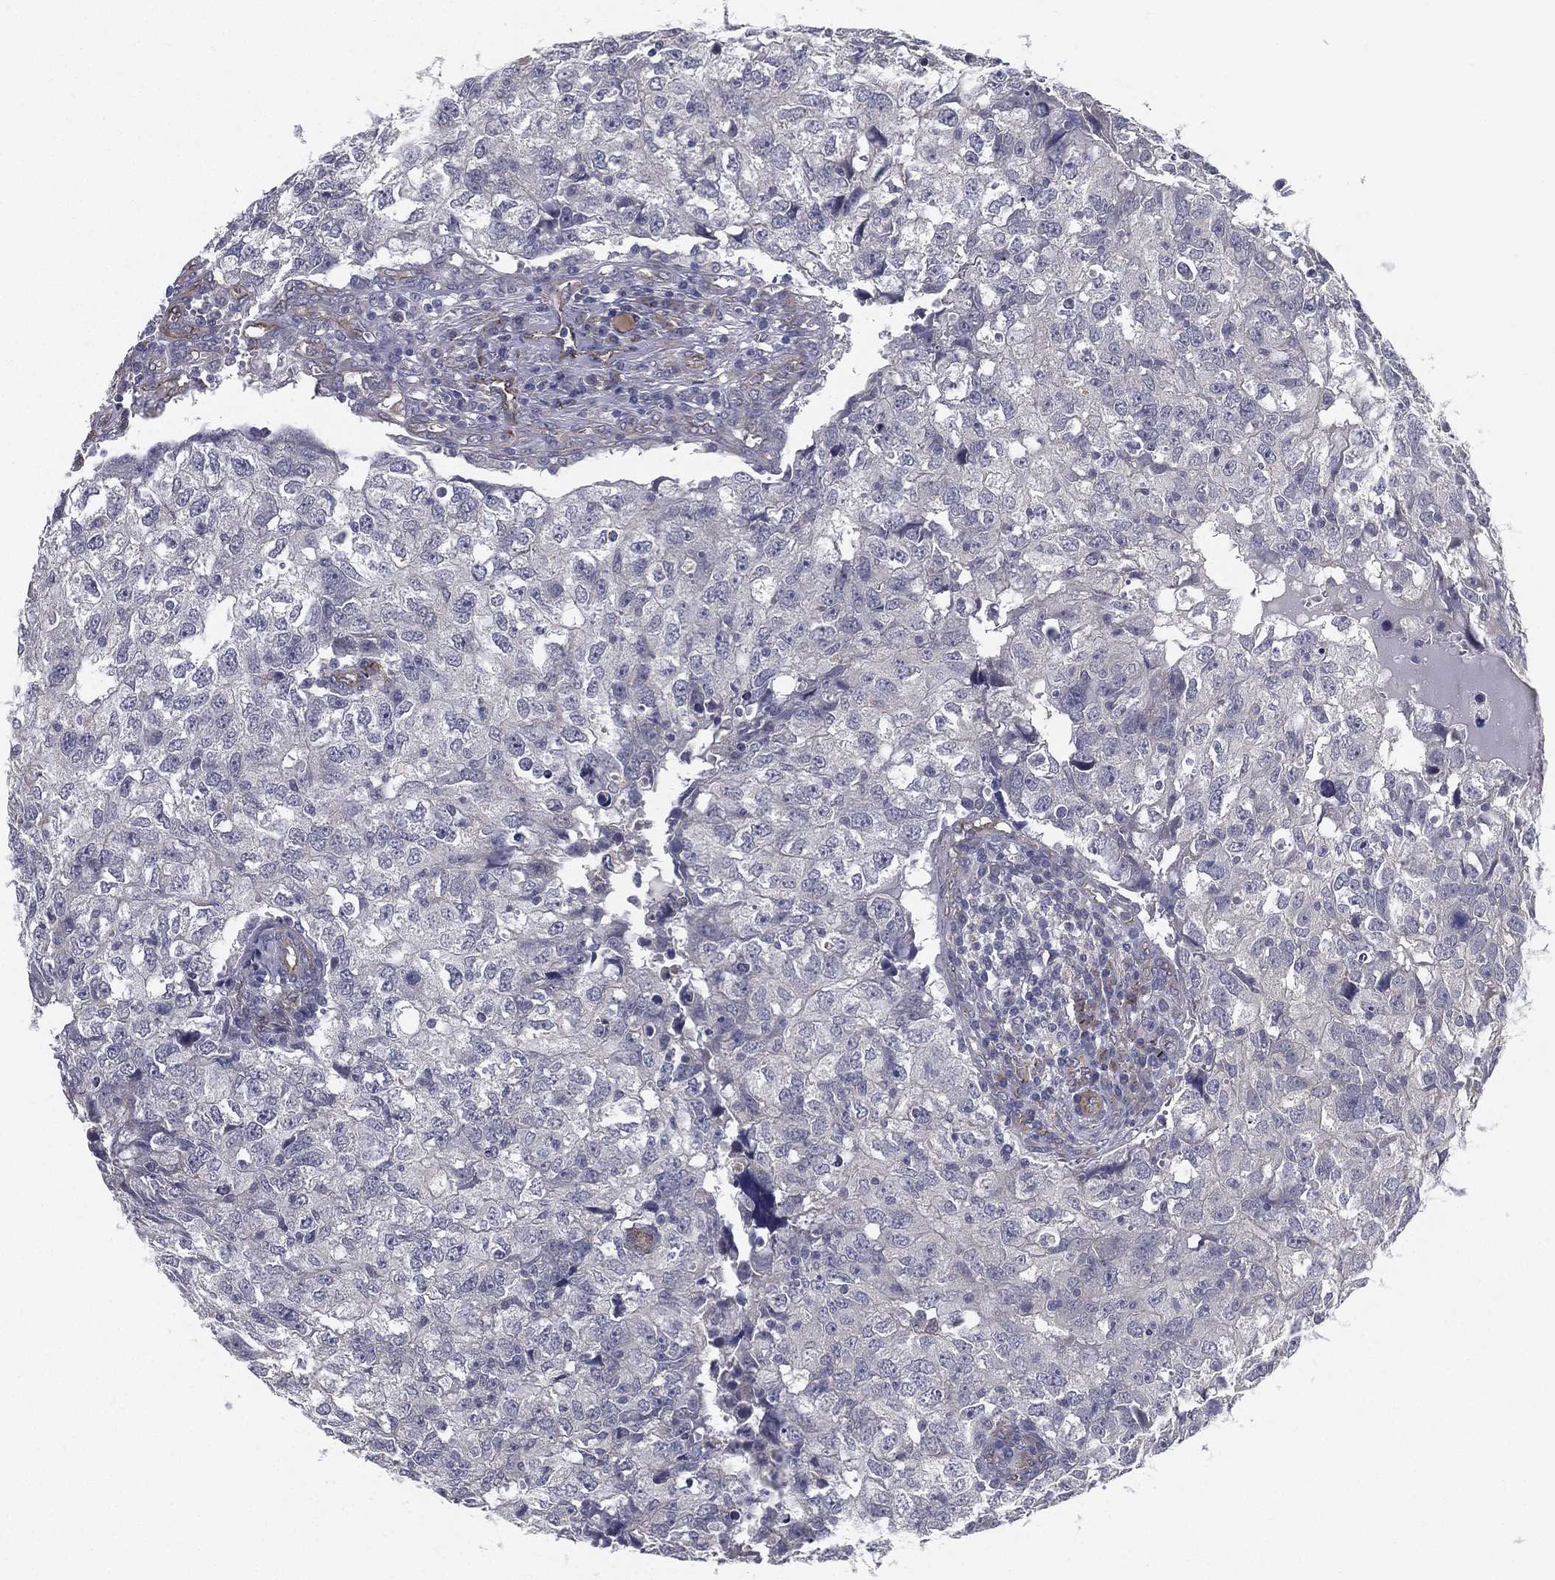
{"staining": {"intensity": "negative", "quantity": "none", "location": "none"}, "tissue": "breast cancer", "cell_type": "Tumor cells", "image_type": "cancer", "snomed": [{"axis": "morphology", "description": "Duct carcinoma"}, {"axis": "topography", "description": "Breast"}], "caption": "Breast invasive ductal carcinoma was stained to show a protein in brown. There is no significant expression in tumor cells.", "gene": "LRRC56", "patient": {"sex": "female", "age": 30}}